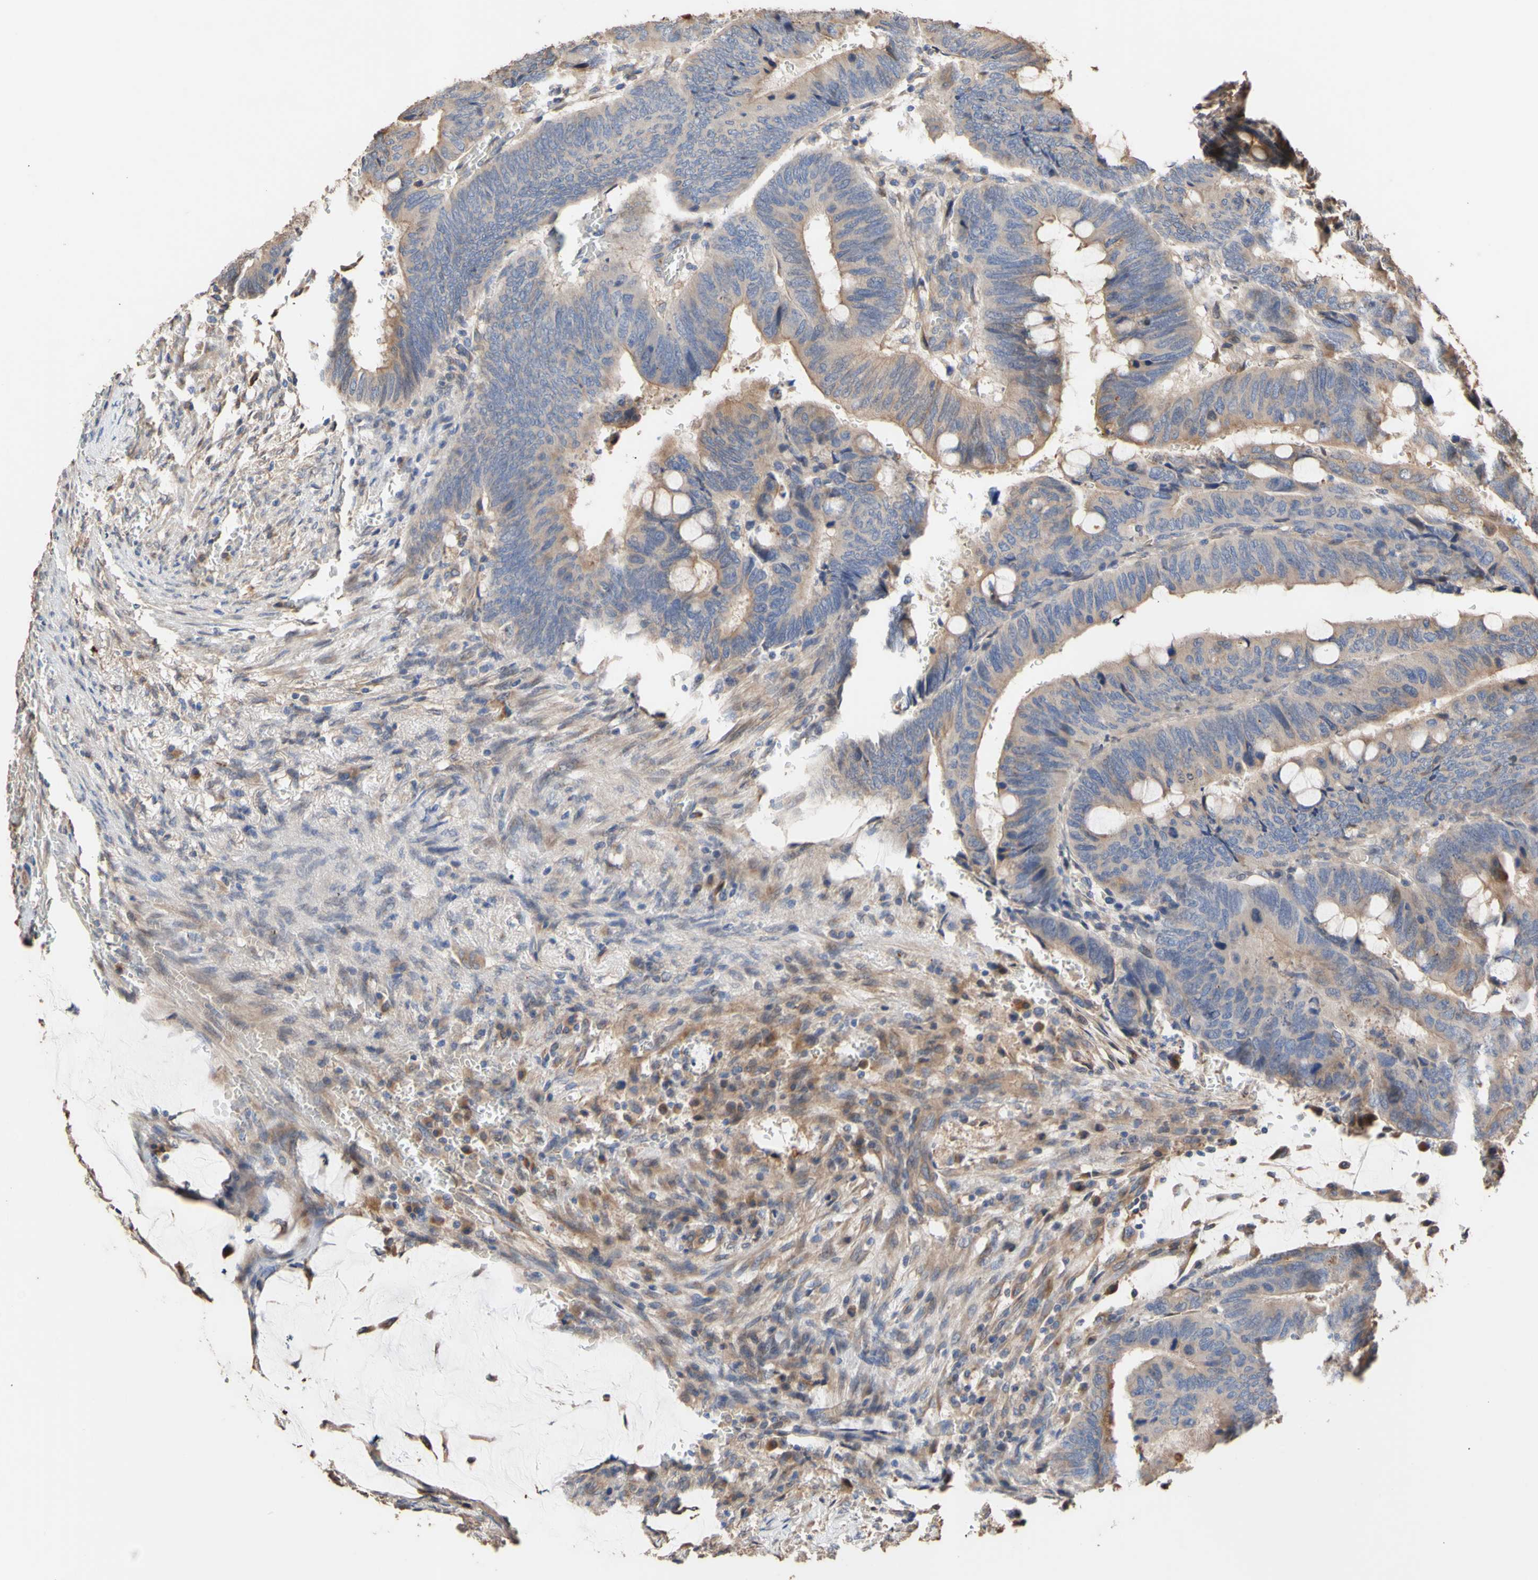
{"staining": {"intensity": "weak", "quantity": "25%-75%", "location": "cytoplasmic/membranous"}, "tissue": "colorectal cancer", "cell_type": "Tumor cells", "image_type": "cancer", "snomed": [{"axis": "morphology", "description": "Normal tissue, NOS"}, {"axis": "morphology", "description": "Adenocarcinoma, NOS"}, {"axis": "topography", "description": "Rectum"}, {"axis": "topography", "description": "Peripheral nerve tissue"}], "caption": "This is a histology image of immunohistochemistry (IHC) staining of colorectal cancer (adenocarcinoma), which shows weak staining in the cytoplasmic/membranous of tumor cells.", "gene": "NECTIN3", "patient": {"sex": "male", "age": 92}}